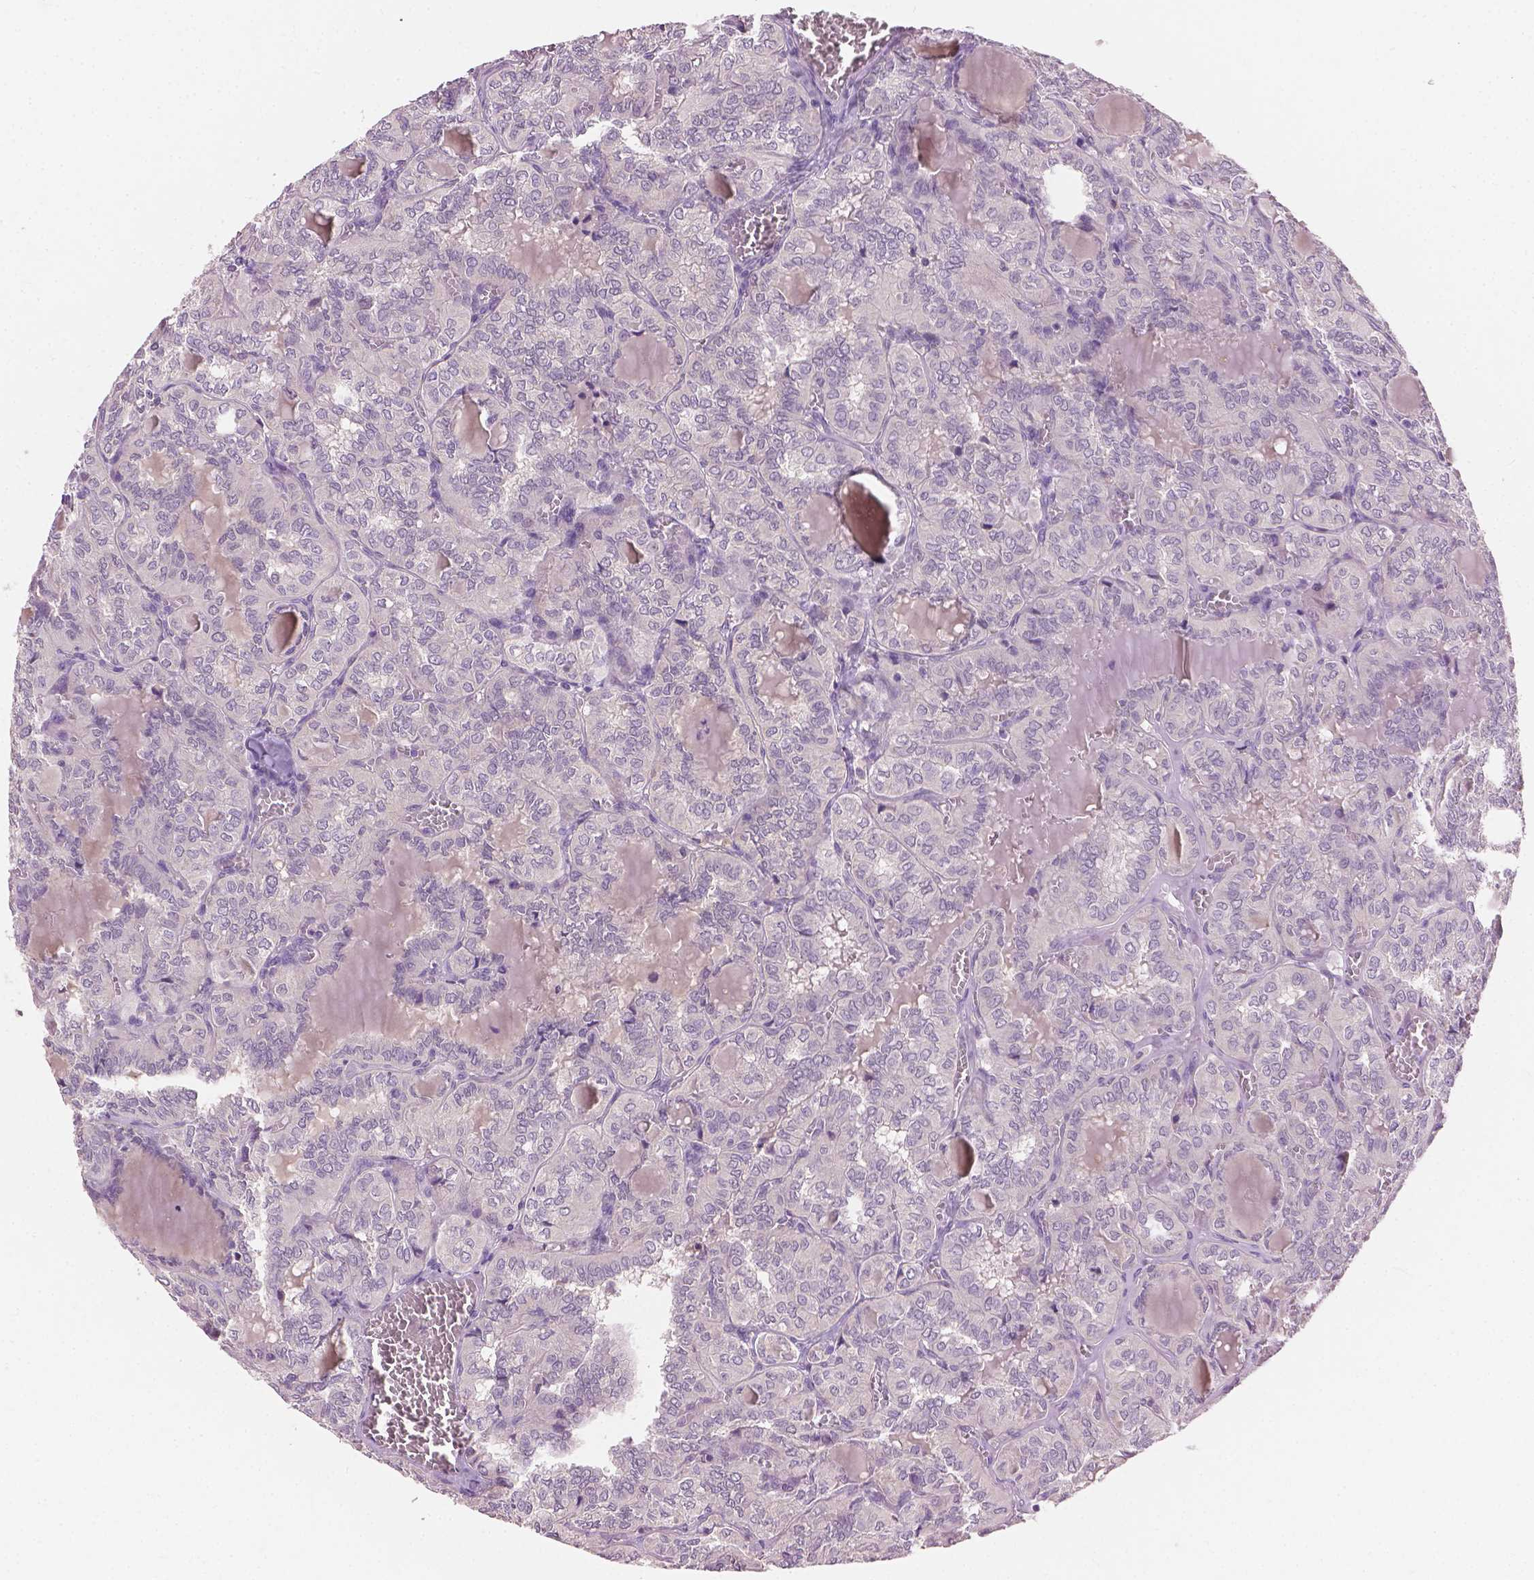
{"staining": {"intensity": "negative", "quantity": "none", "location": "none"}, "tissue": "thyroid cancer", "cell_type": "Tumor cells", "image_type": "cancer", "snomed": [{"axis": "morphology", "description": "Papillary adenocarcinoma, NOS"}, {"axis": "topography", "description": "Thyroid gland"}], "caption": "An immunohistochemistry micrograph of thyroid cancer (papillary adenocarcinoma) is shown. There is no staining in tumor cells of thyroid cancer (papillary adenocarcinoma).", "gene": "KRT17", "patient": {"sex": "female", "age": 41}}